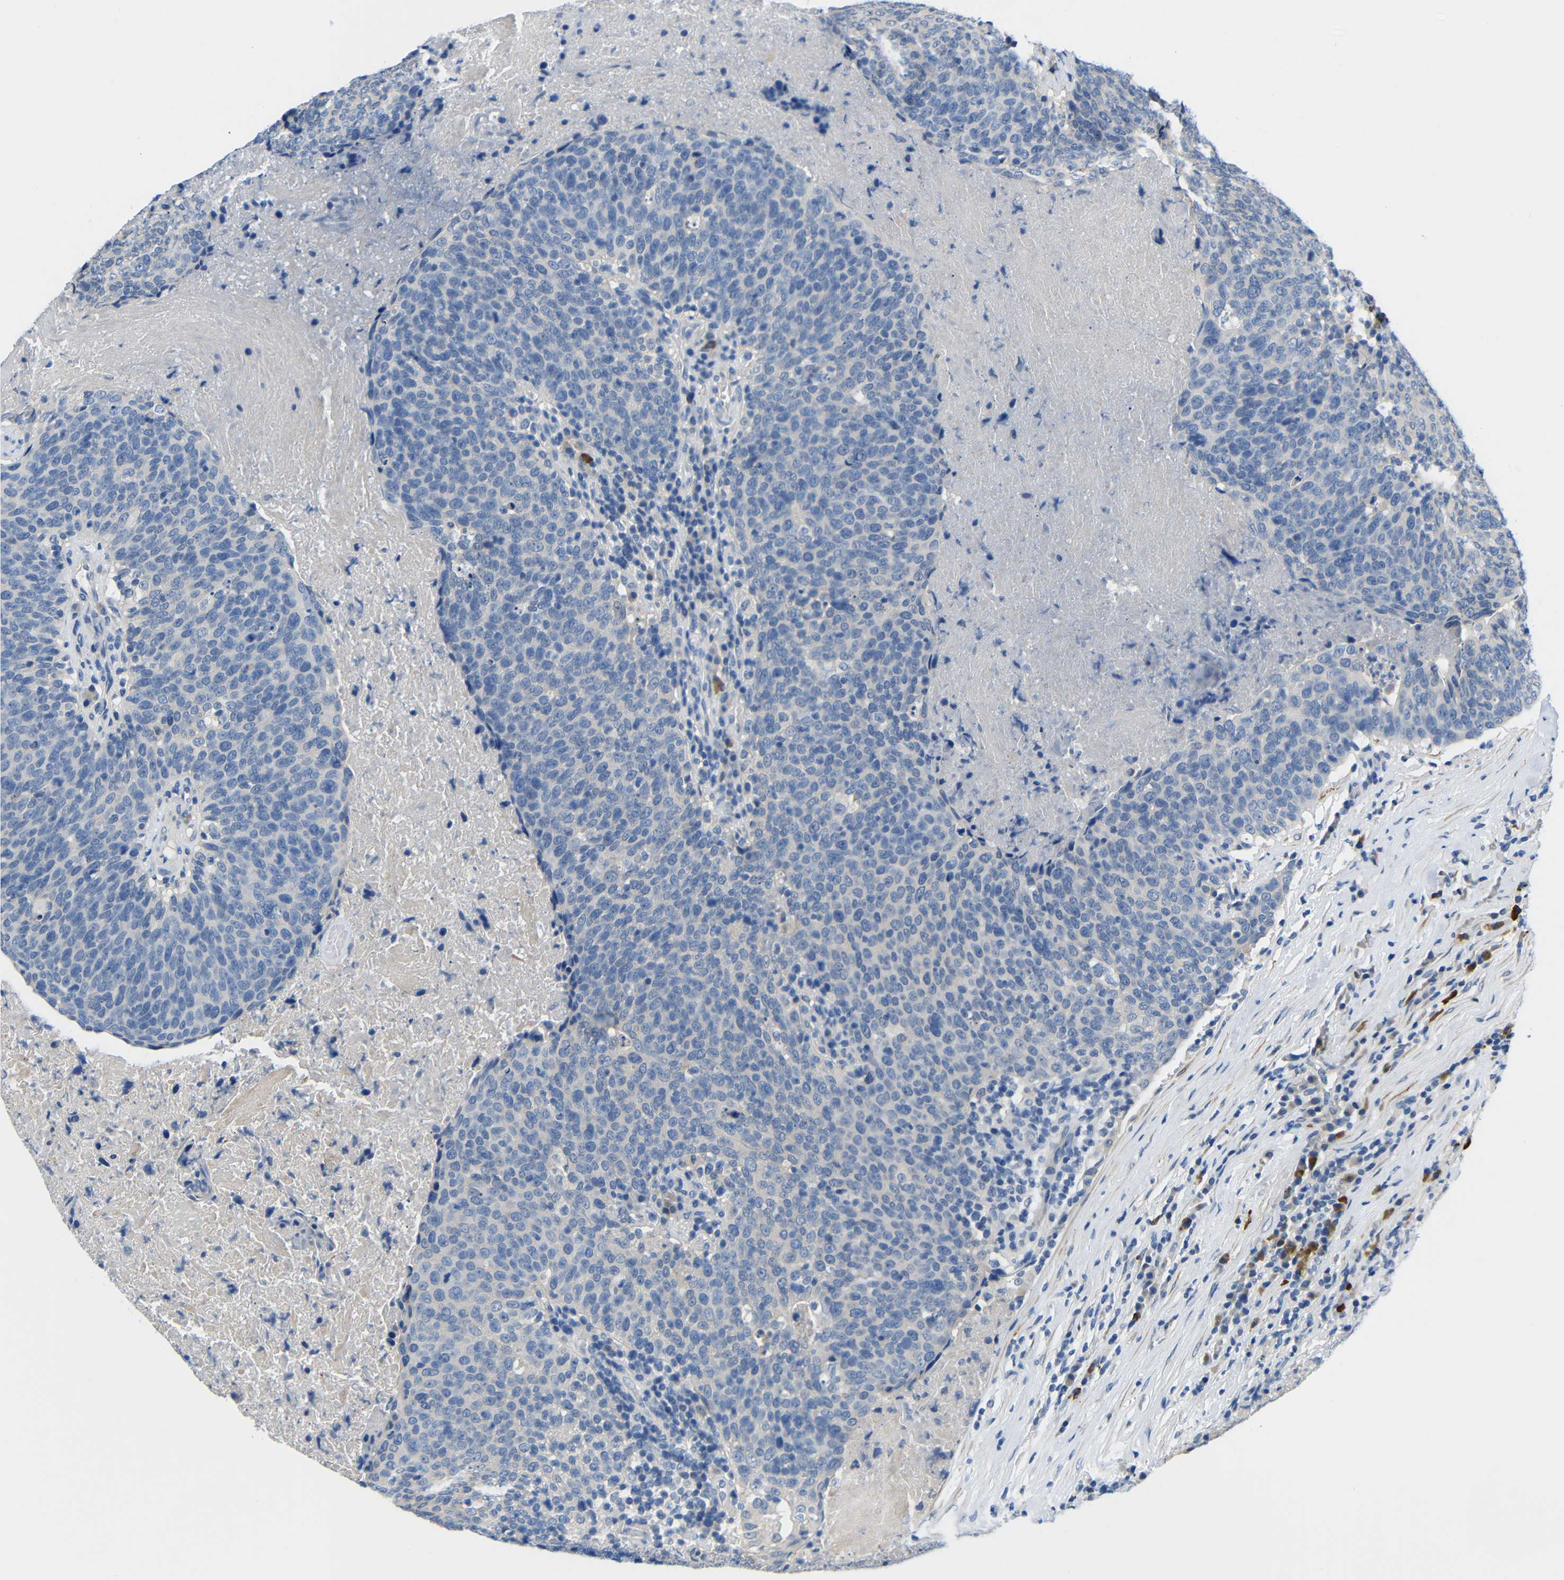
{"staining": {"intensity": "negative", "quantity": "none", "location": "none"}, "tissue": "head and neck cancer", "cell_type": "Tumor cells", "image_type": "cancer", "snomed": [{"axis": "morphology", "description": "Squamous cell carcinoma, NOS"}, {"axis": "morphology", "description": "Squamous cell carcinoma, metastatic, NOS"}, {"axis": "topography", "description": "Lymph node"}, {"axis": "topography", "description": "Head-Neck"}], "caption": "The micrograph exhibits no significant positivity in tumor cells of head and neck cancer. (IHC, brightfield microscopy, high magnification).", "gene": "NEGR1", "patient": {"sex": "male", "age": 62}}